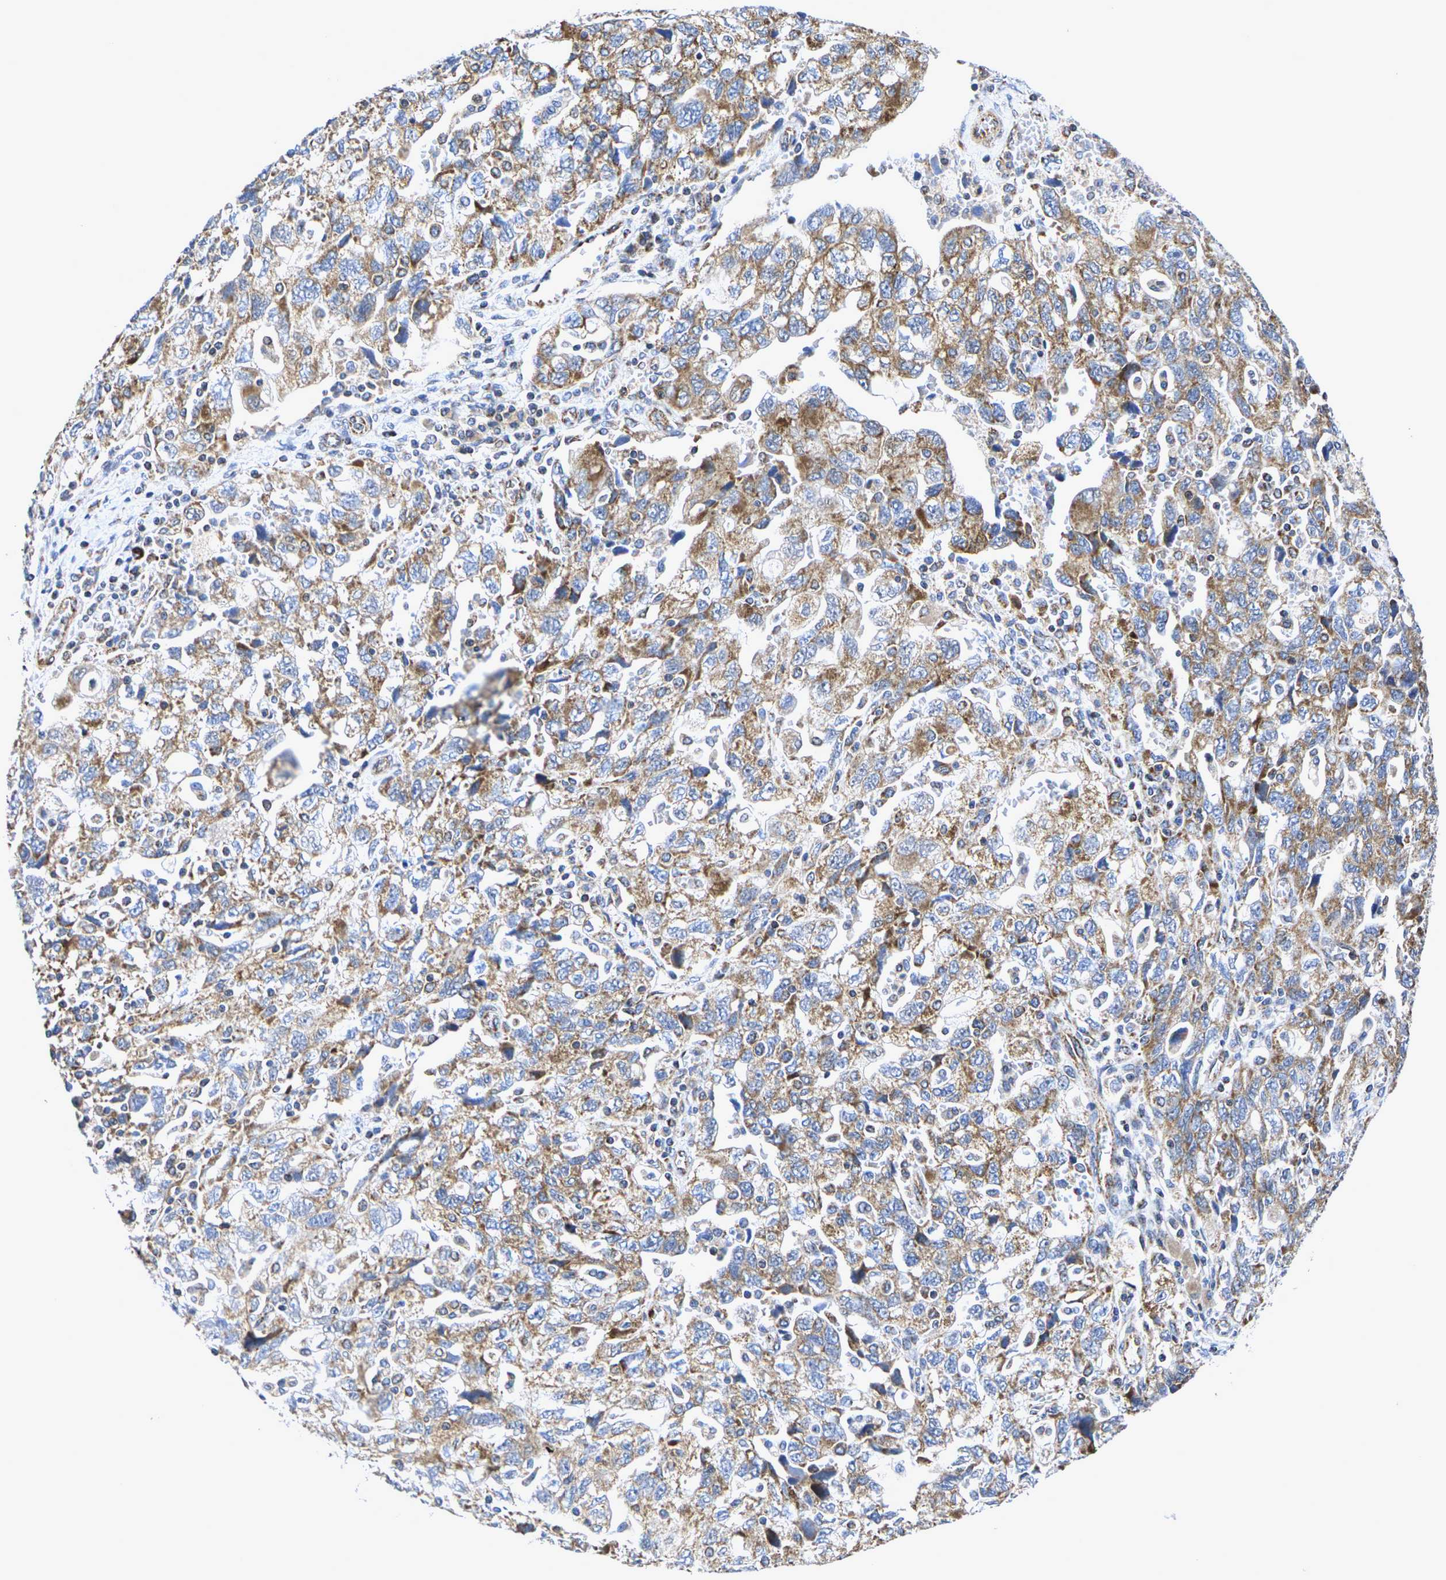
{"staining": {"intensity": "moderate", "quantity": ">75%", "location": "cytoplasmic/membranous"}, "tissue": "ovarian cancer", "cell_type": "Tumor cells", "image_type": "cancer", "snomed": [{"axis": "morphology", "description": "Carcinoma, NOS"}, {"axis": "morphology", "description": "Cystadenocarcinoma, serous, NOS"}, {"axis": "topography", "description": "Ovary"}], "caption": "DAB (3,3'-diaminobenzidine) immunohistochemical staining of human ovarian carcinoma reveals moderate cytoplasmic/membranous protein expression in about >75% of tumor cells.", "gene": "P2RY11", "patient": {"sex": "female", "age": 69}}